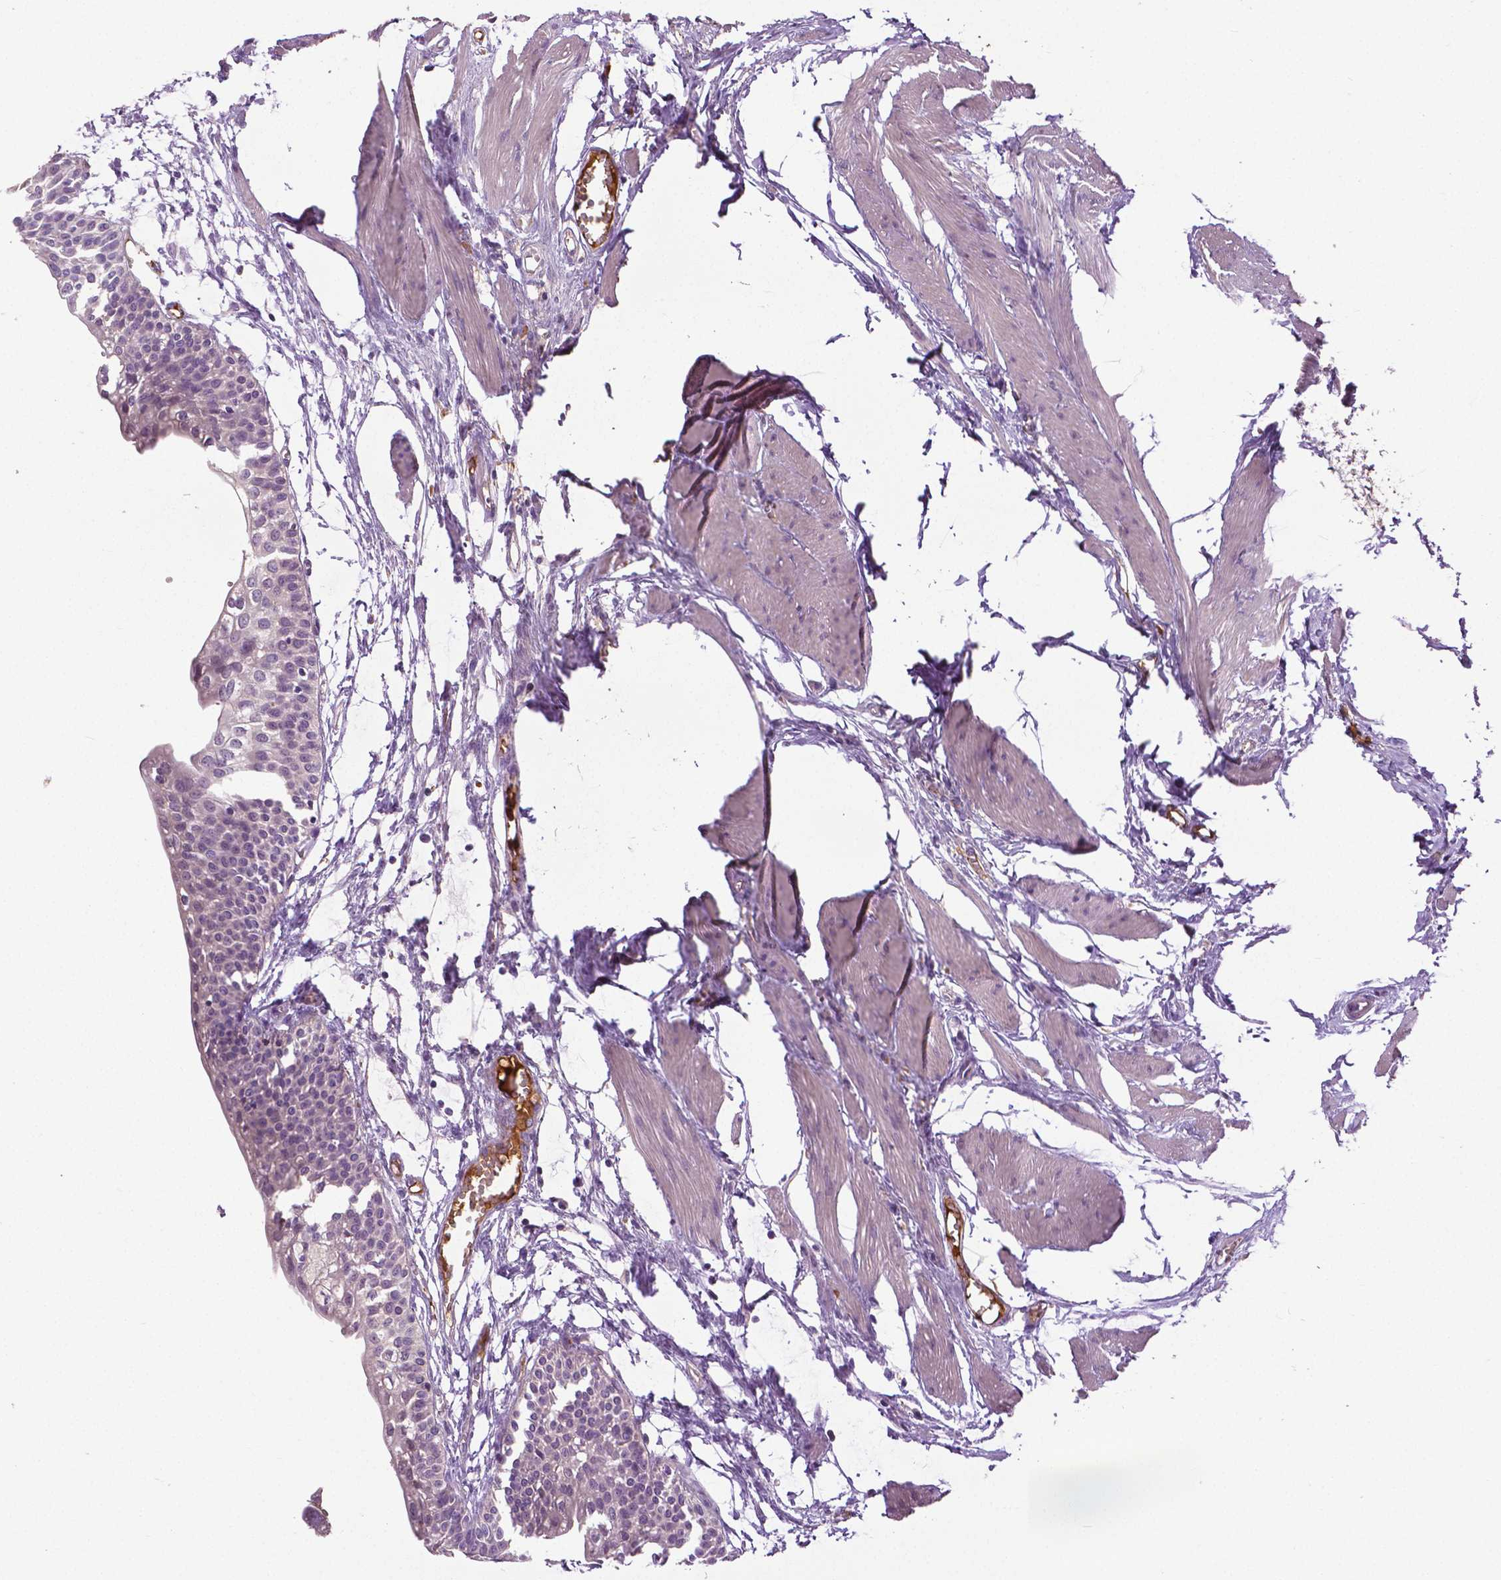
{"staining": {"intensity": "negative", "quantity": "none", "location": "none"}, "tissue": "urinary bladder", "cell_type": "Urothelial cells", "image_type": "normal", "snomed": [{"axis": "morphology", "description": "Normal tissue, NOS"}, {"axis": "topography", "description": "Urinary bladder"}, {"axis": "topography", "description": "Peripheral nerve tissue"}], "caption": "An IHC image of benign urinary bladder is shown. There is no staining in urothelial cells of urinary bladder. (Brightfield microscopy of DAB (3,3'-diaminobenzidine) immunohistochemistry (IHC) at high magnification).", "gene": "PTPN5", "patient": {"sex": "male", "age": 55}}